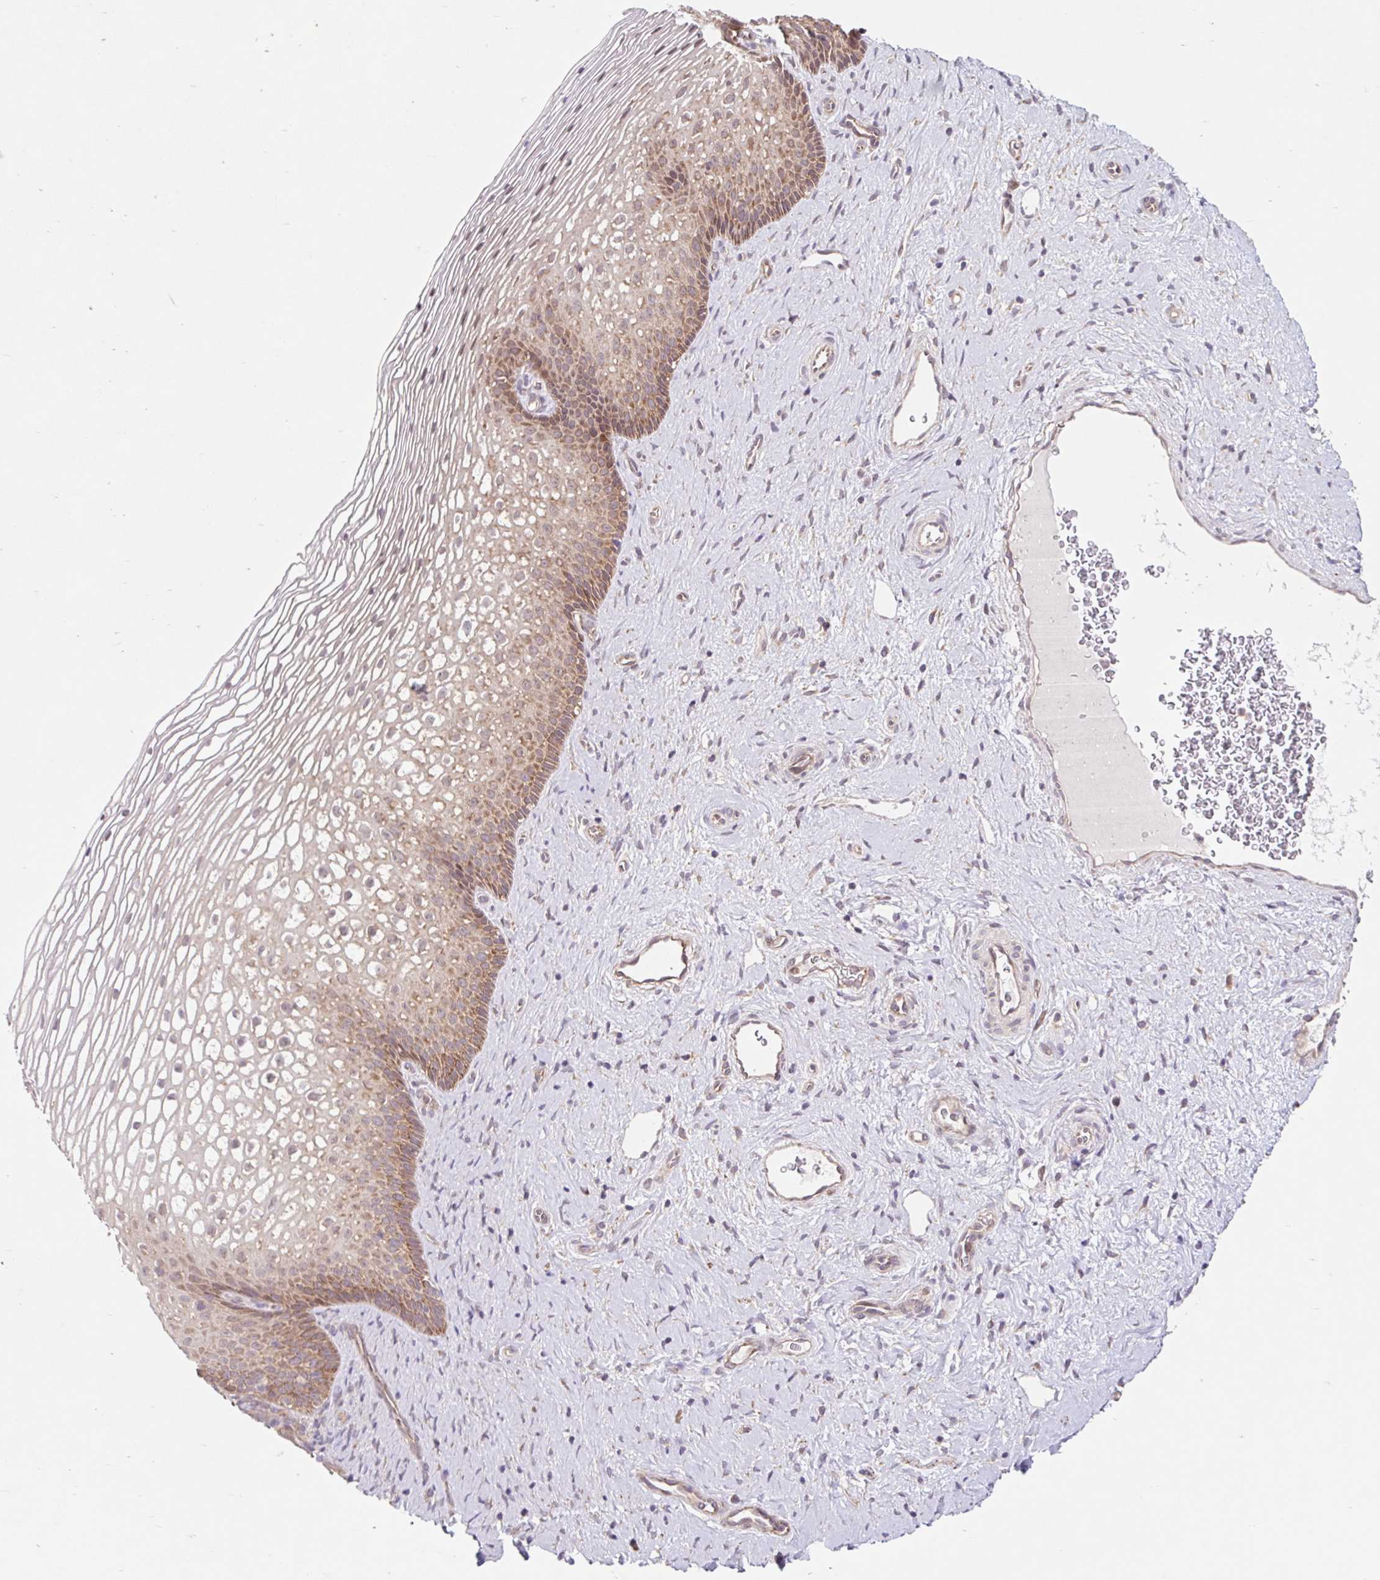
{"staining": {"intensity": "weak", "quantity": "25%-75%", "location": "cytoplasmic/membranous"}, "tissue": "cervix", "cell_type": "Glandular cells", "image_type": "normal", "snomed": [{"axis": "morphology", "description": "Normal tissue, NOS"}, {"axis": "topography", "description": "Cervix"}], "caption": "An immunohistochemistry (IHC) histopathology image of unremarkable tissue is shown. Protein staining in brown labels weak cytoplasmic/membranous positivity in cervix within glandular cells. The protein is shown in brown color, while the nuclei are stained blue.", "gene": "HFE", "patient": {"sex": "female", "age": 34}}